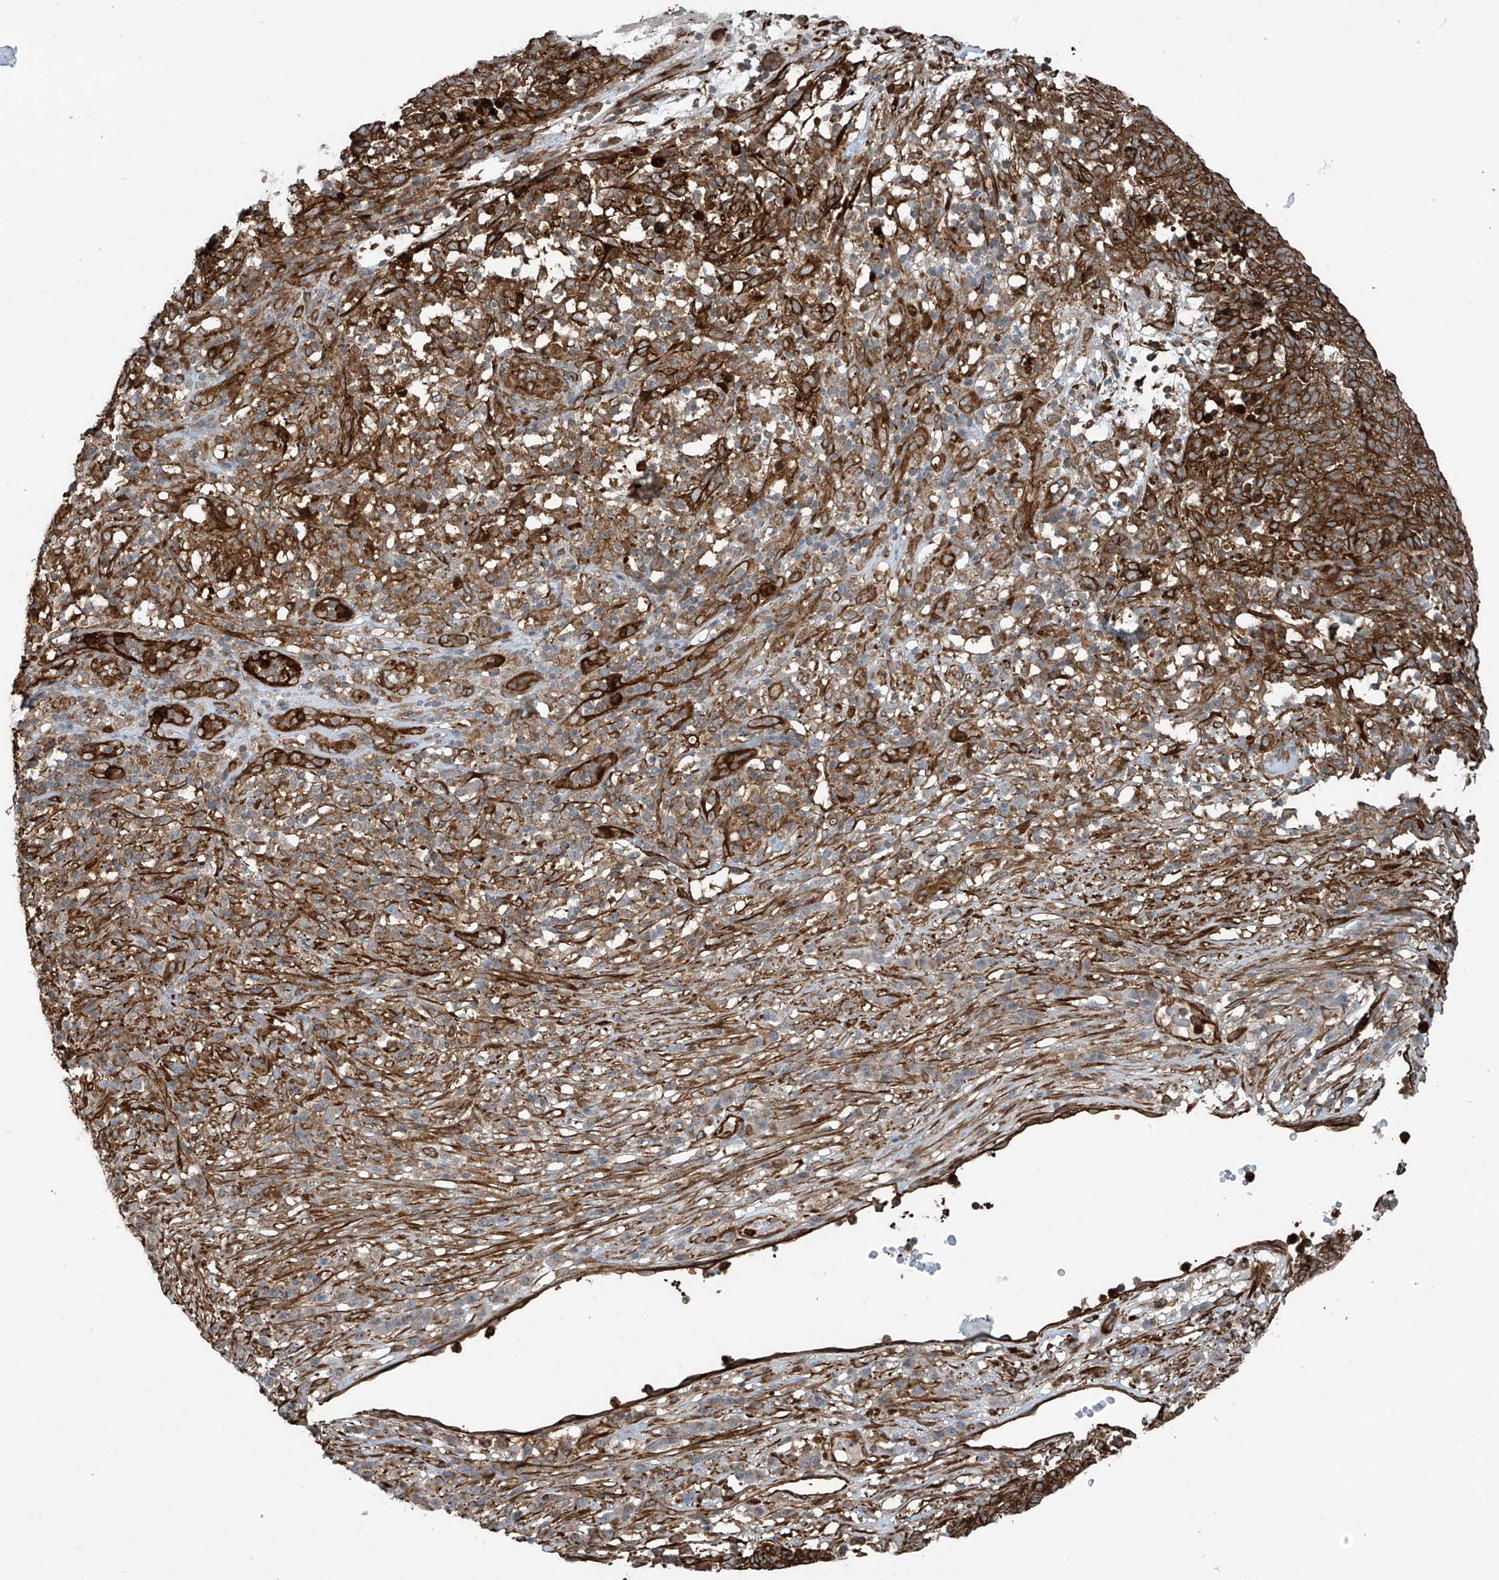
{"staining": {"intensity": "strong", "quantity": ">75%", "location": "cytoplasmic/membranous"}, "tissue": "skin cancer", "cell_type": "Tumor cells", "image_type": "cancer", "snomed": [{"axis": "morphology", "description": "Squamous cell carcinoma, NOS"}, {"axis": "topography", "description": "Skin"}], "caption": "Immunohistochemical staining of squamous cell carcinoma (skin) reveals high levels of strong cytoplasmic/membranous protein expression in approximately >75% of tumor cells.", "gene": "SLC9A2", "patient": {"sex": "female", "age": 90}}